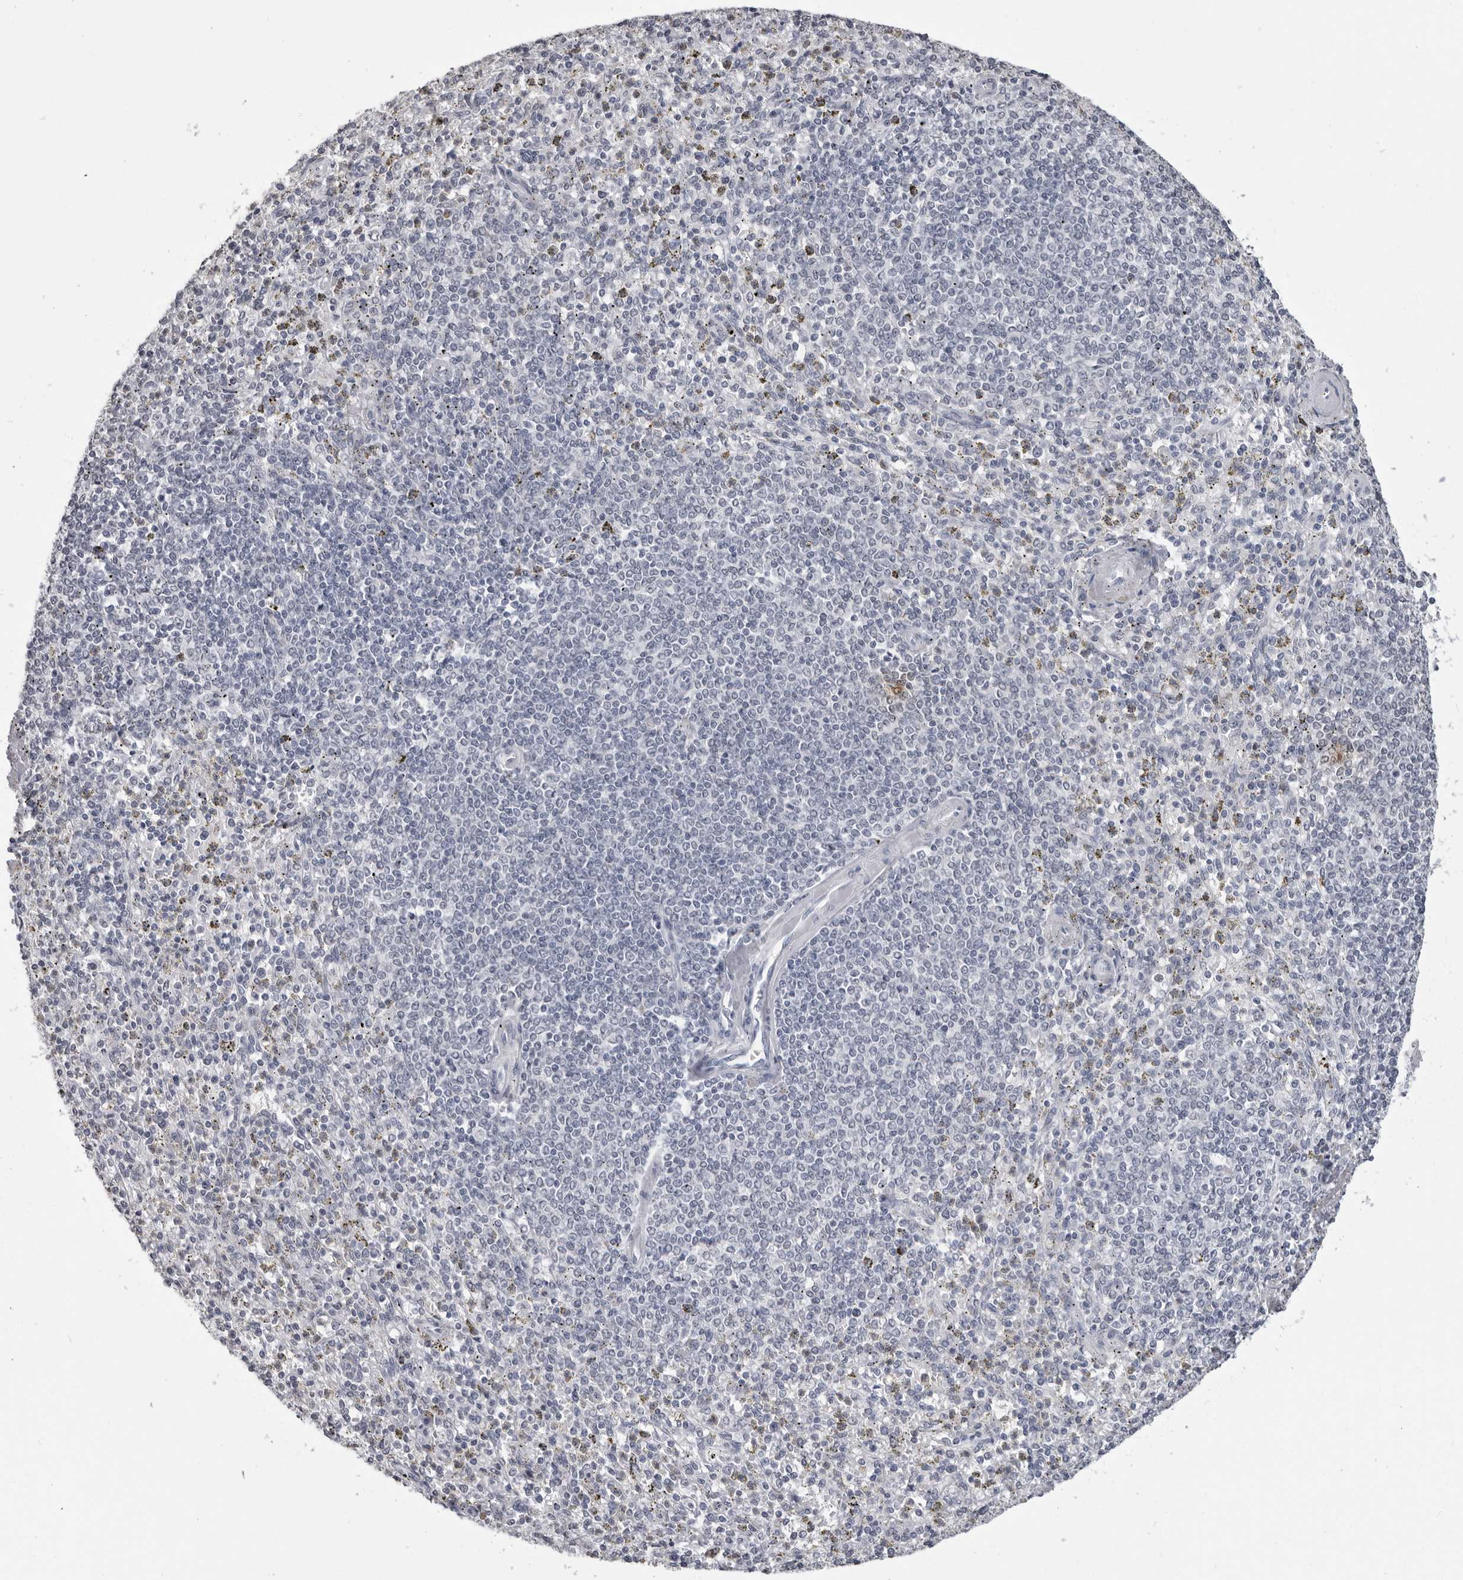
{"staining": {"intensity": "negative", "quantity": "none", "location": "none"}, "tissue": "spleen", "cell_type": "Cells in red pulp", "image_type": "normal", "snomed": [{"axis": "morphology", "description": "Normal tissue, NOS"}, {"axis": "topography", "description": "Spleen"}], "caption": "Photomicrograph shows no protein staining in cells in red pulp of normal spleen.", "gene": "HEPACAM", "patient": {"sex": "male", "age": 72}}